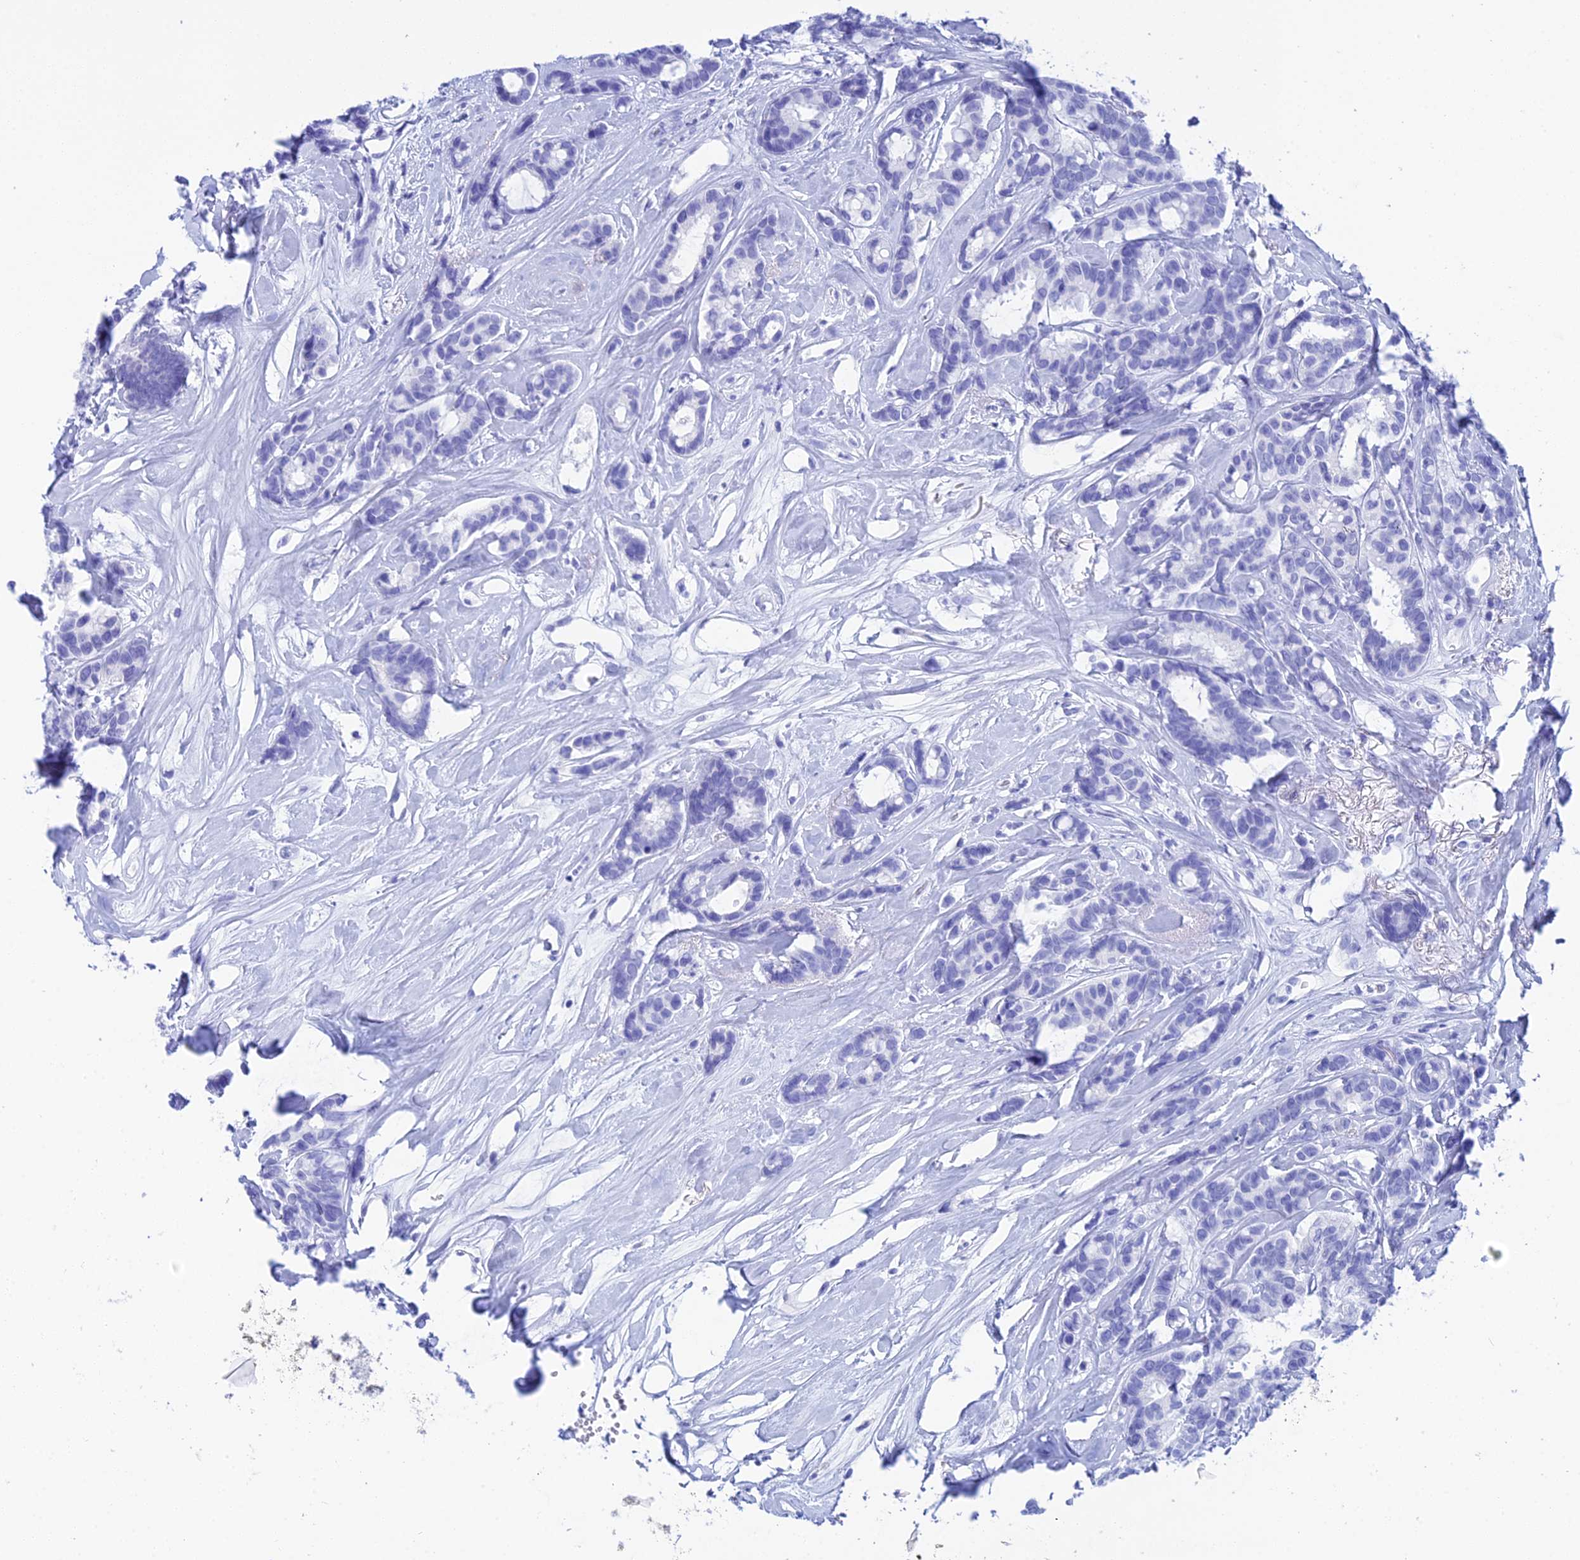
{"staining": {"intensity": "negative", "quantity": "none", "location": "none"}, "tissue": "breast cancer", "cell_type": "Tumor cells", "image_type": "cancer", "snomed": [{"axis": "morphology", "description": "Duct carcinoma"}, {"axis": "topography", "description": "Breast"}], "caption": "The histopathology image displays no staining of tumor cells in invasive ductal carcinoma (breast).", "gene": "TEX101", "patient": {"sex": "female", "age": 87}}